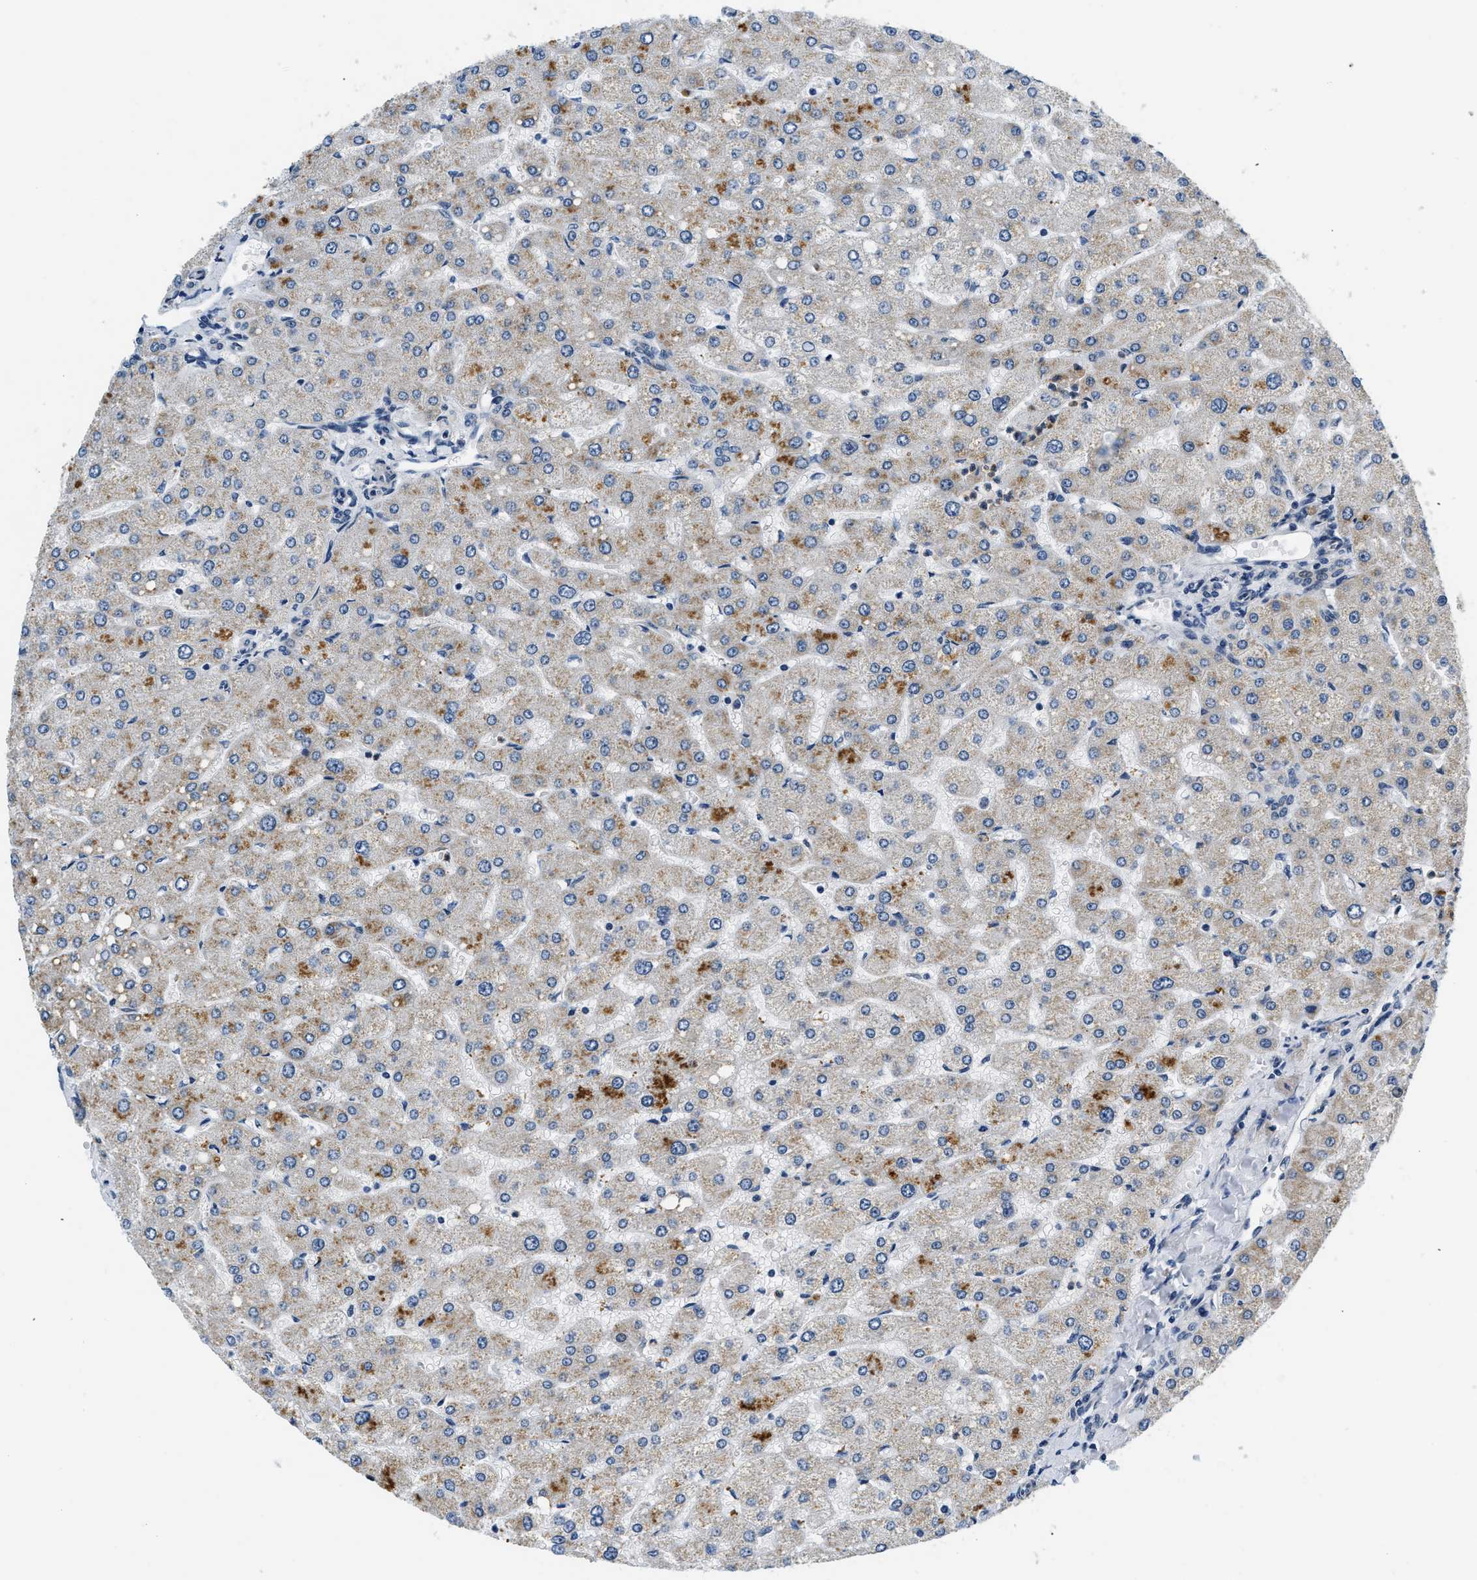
{"staining": {"intensity": "negative", "quantity": "none", "location": "none"}, "tissue": "liver", "cell_type": "Cholangiocytes", "image_type": "normal", "snomed": [{"axis": "morphology", "description": "Normal tissue, NOS"}, {"axis": "topography", "description": "Liver"}], "caption": "Immunohistochemistry (IHC) photomicrograph of normal liver: human liver stained with DAB (3,3'-diaminobenzidine) shows no significant protein staining in cholangiocytes.", "gene": "SMAD4", "patient": {"sex": "male", "age": 55}}